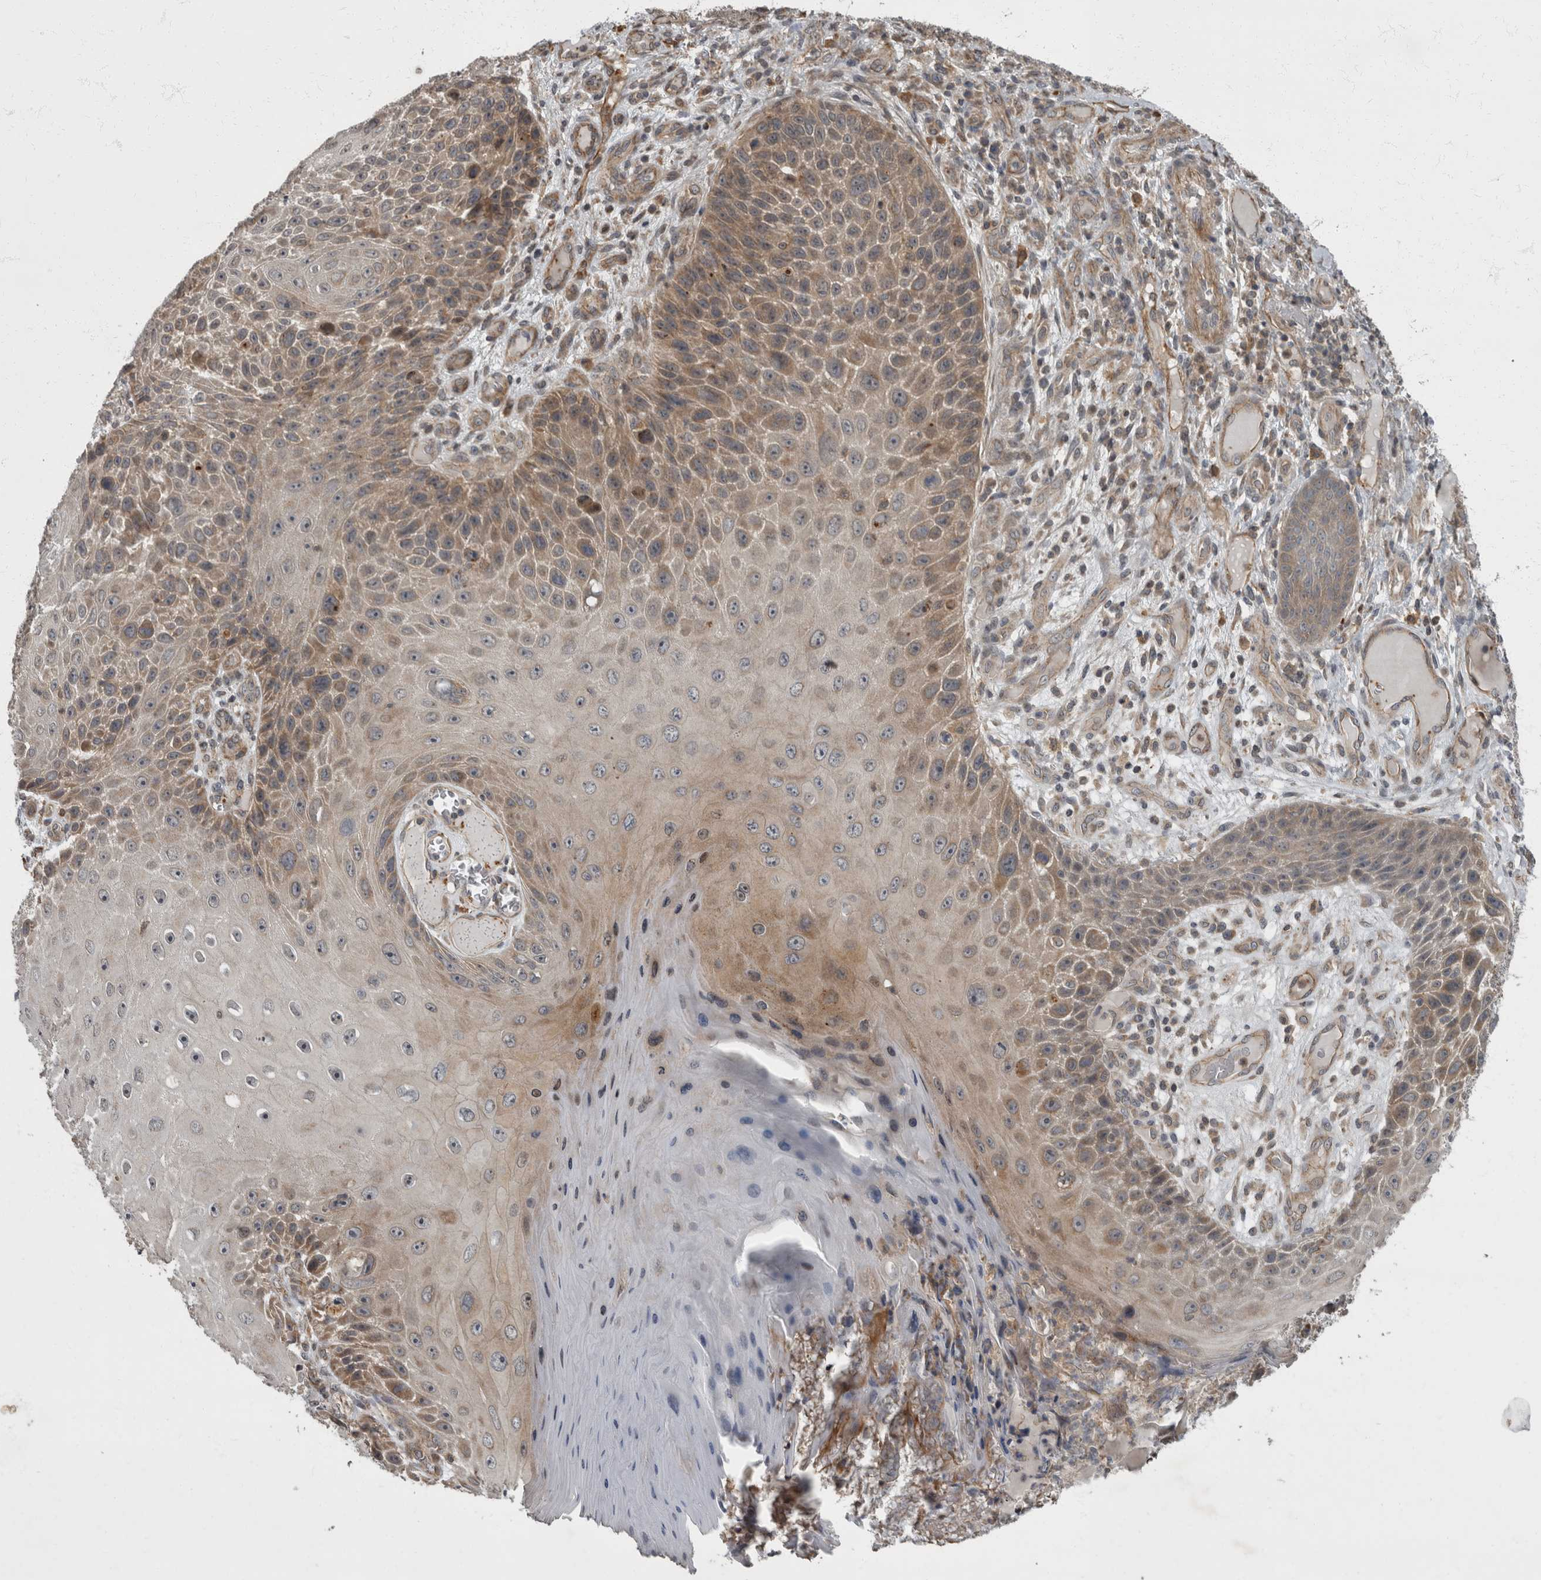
{"staining": {"intensity": "weak", "quantity": "25%-75%", "location": "cytoplasmic/membranous"}, "tissue": "skin cancer", "cell_type": "Tumor cells", "image_type": "cancer", "snomed": [{"axis": "morphology", "description": "Squamous cell carcinoma, NOS"}, {"axis": "topography", "description": "Skin"}], "caption": "This is an image of immunohistochemistry (IHC) staining of skin squamous cell carcinoma, which shows weak staining in the cytoplasmic/membranous of tumor cells.", "gene": "VEGFD", "patient": {"sex": "female", "age": 88}}